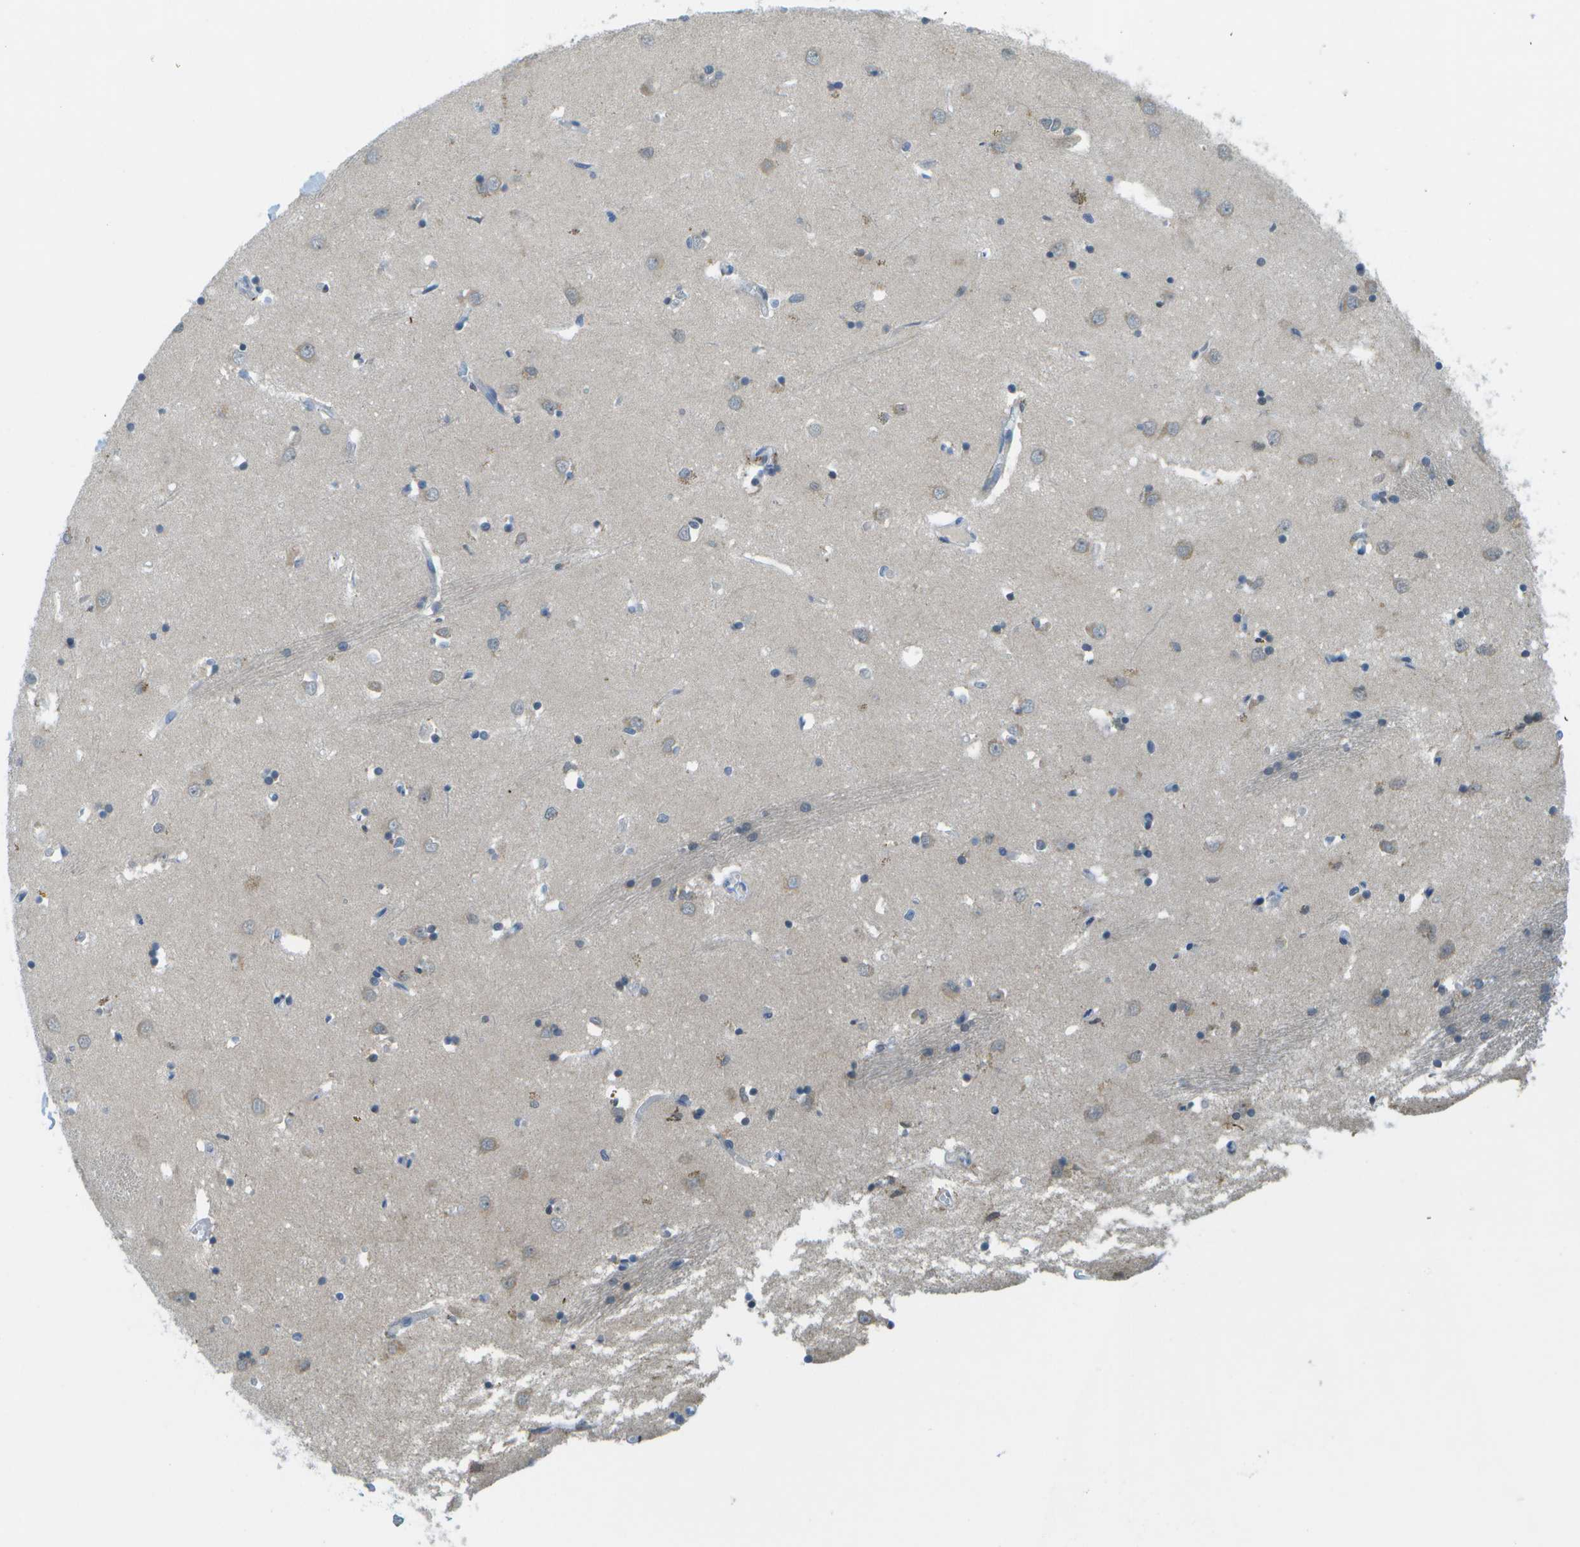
{"staining": {"intensity": "moderate", "quantity": "<25%", "location": "cytoplasmic/membranous,nuclear"}, "tissue": "caudate", "cell_type": "Glial cells", "image_type": "normal", "snomed": [{"axis": "morphology", "description": "Normal tissue, NOS"}, {"axis": "topography", "description": "Lateral ventricle wall"}], "caption": "Brown immunohistochemical staining in unremarkable human caudate displays moderate cytoplasmic/membranous,nuclear staining in approximately <25% of glial cells.", "gene": "CDH23", "patient": {"sex": "female", "age": 19}}